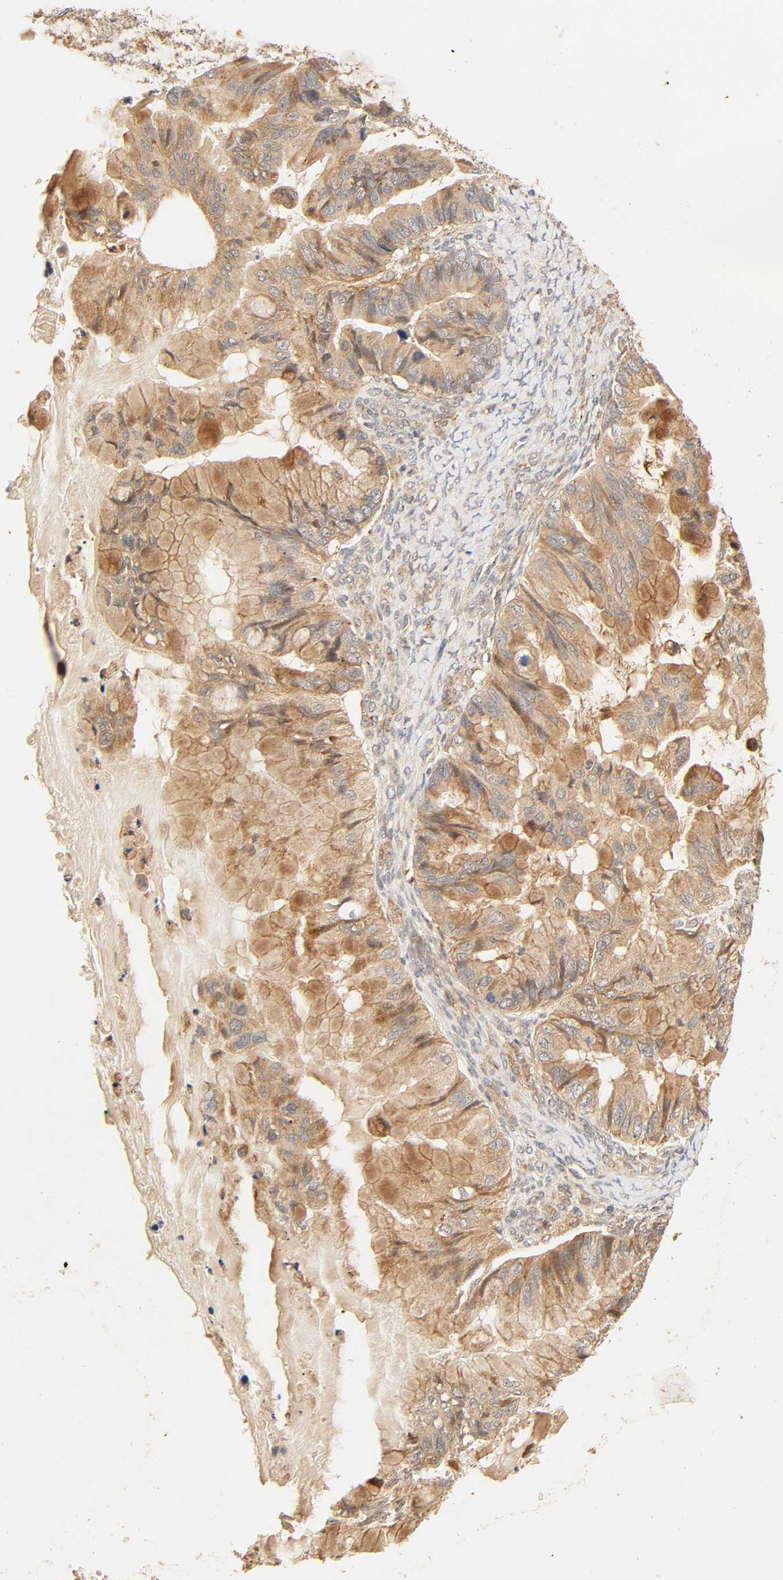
{"staining": {"intensity": "moderate", "quantity": ">75%", "location": "cytoplasmic/membranous"}, "tissue": "ovarian cancer", "cell_type": "Tumor cells", "image_type": "cancer", "snomed": [{"axis": "morphology", "description": "Cystadenocarcinoma, mucinous, NOS"}, {"axis": "topography", "description": "Ovary"}], "caption": "Tumor cells reveal medium levels of moderate cytoplasmic/membranous staining in about >75% of cells in human ovarian mucinous cystadenocarcinoma.", "gene": "MAPK6", "patient": {"sex": "female", "age": 36}}